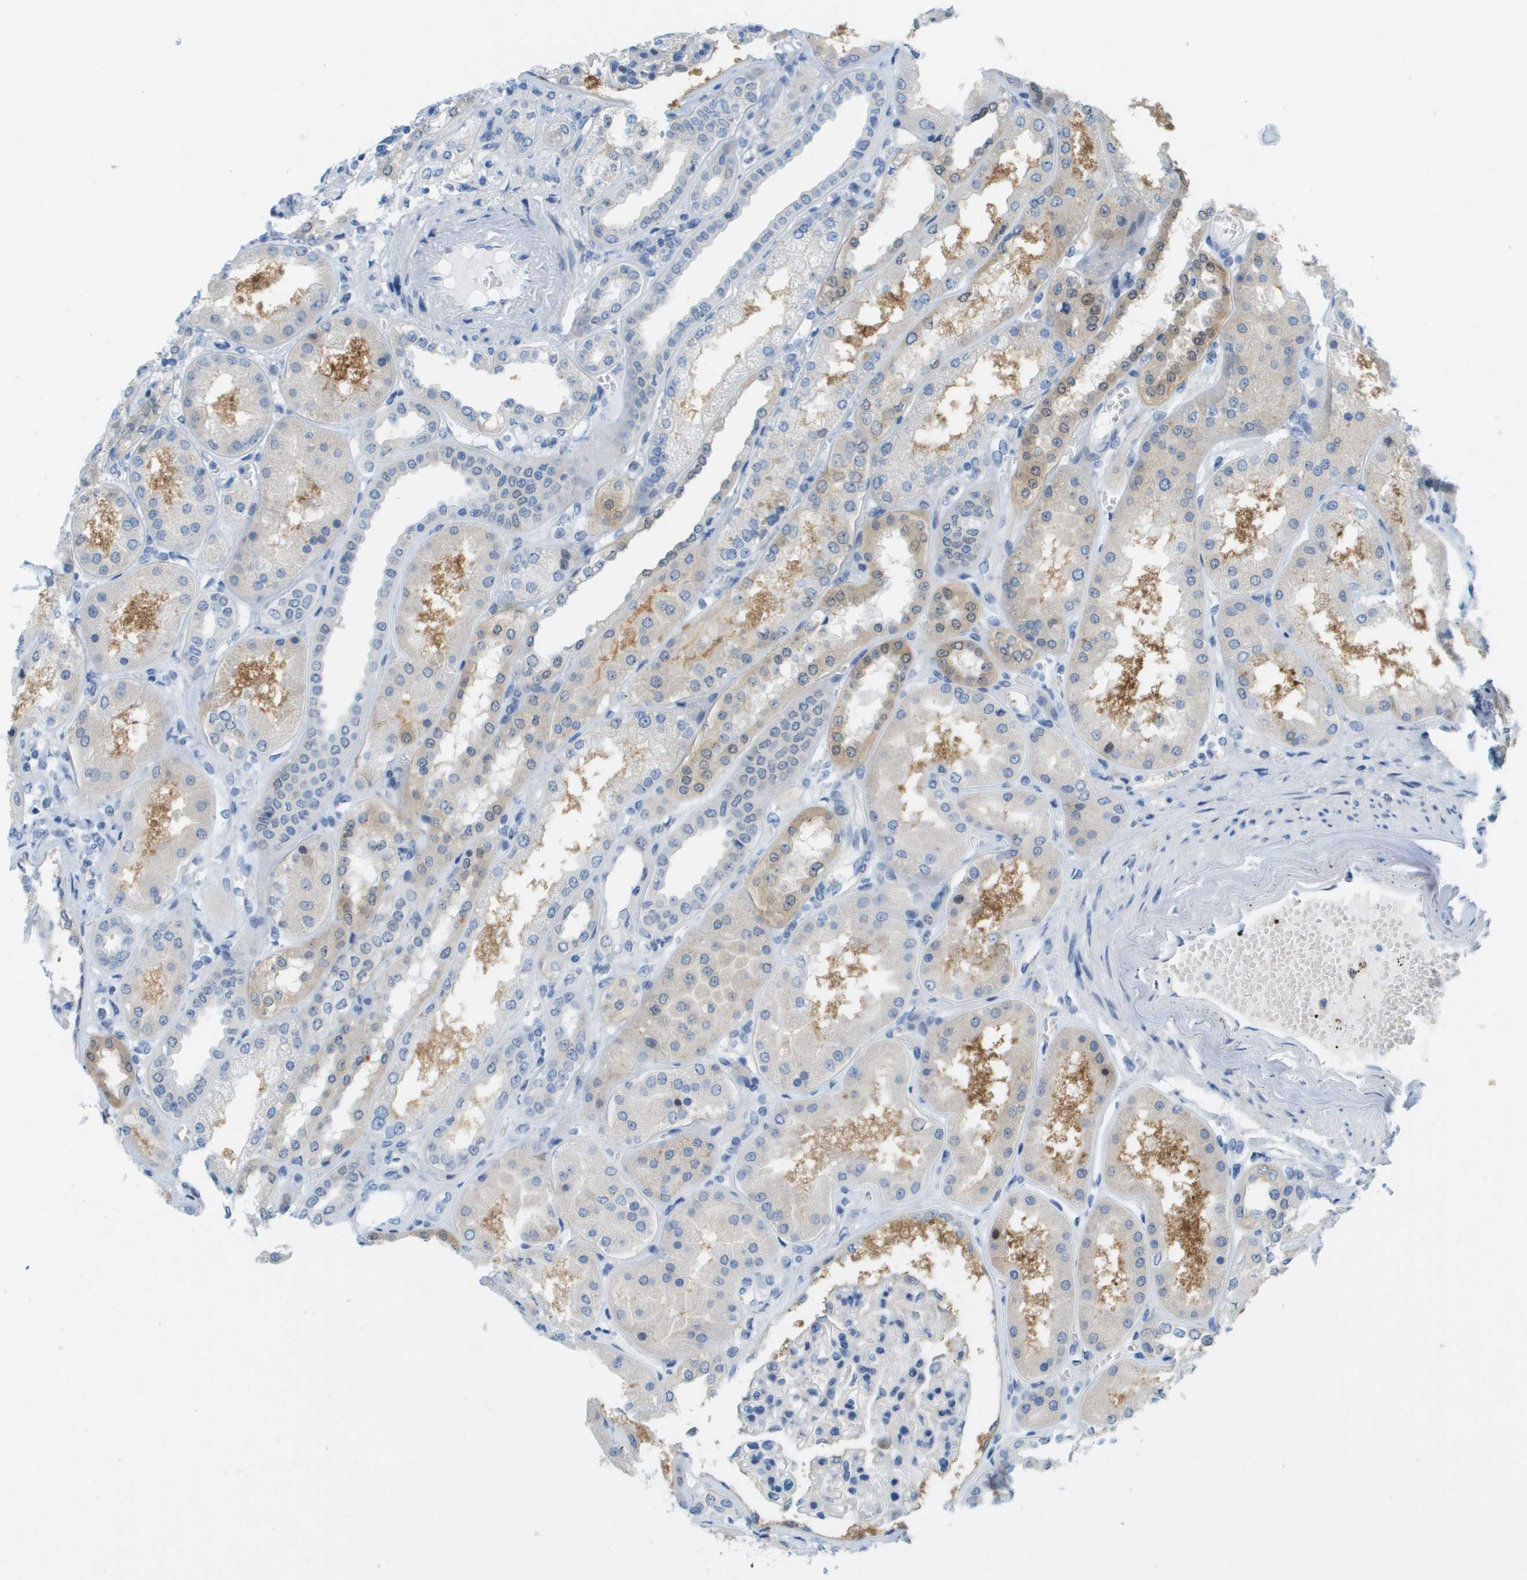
{"staining": {"intensity": "moderate", "quantity": "<25%", "location": "cytoplasmic/membranous"}, "tissue": "kidney", "cell_type": "Cells in glomeruli", "image_type": "normal", "snomed": [{"axis": "morphology", "description": "Normal tissue, NOS"}, {"axis": "topography", "description": "Kidney"}], "caption": "Immunohistochemistry (IHC) (DAB) staining of benign human kidney displays moderate cytoplasmic/membranous protein staining in approximately <25% of cells in glomeruli.", "gene": "CUL9", "patient": {"sex": "female", "age": 56}}